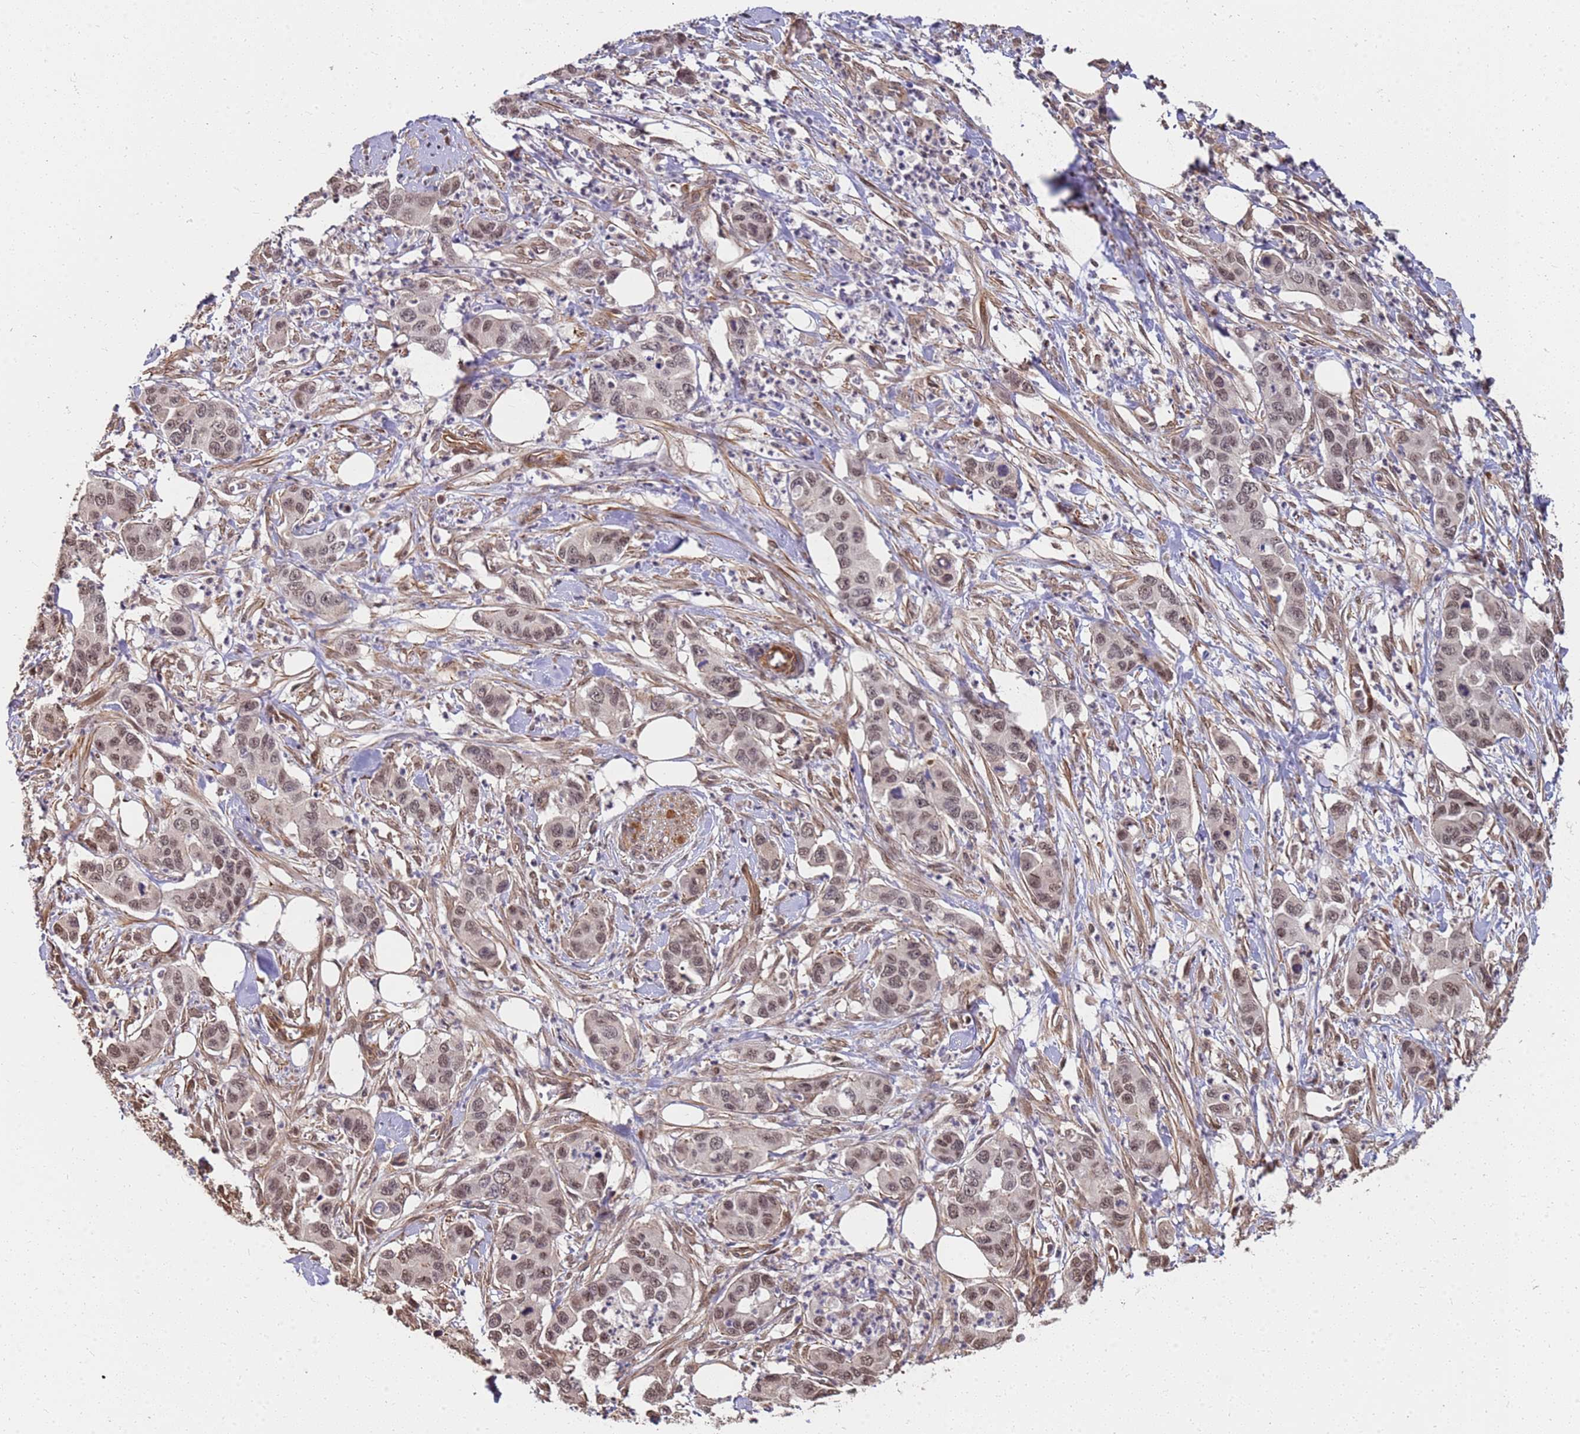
{"staining": {"intensity": "moderate", "quantity": ">75%", "location": "nuclear"}, "tissue": "pancreatic cancer", "cell_type": "Tumor cells", "image_type": "cancer", "snomed": [{"axis": "morphology", "description": "Adenocarcinoma, NOS"}, {"axis": "topography", "description": "Pancreas"}], "caption": "A high-resolution image shows immunohistochemistry (IHC) staining of pancreatic adenocarcinoma, which displays moderate nuclear positivity in about >75% of tumor cells. The protein is stained brown, and the nuclei are stained in blue (DAB (3,3'-diaminobenzidine) IHC with brightfield microscopy, high magnification).", "gene": "ST18", "patient": {"sex": "male", "age": 73}}